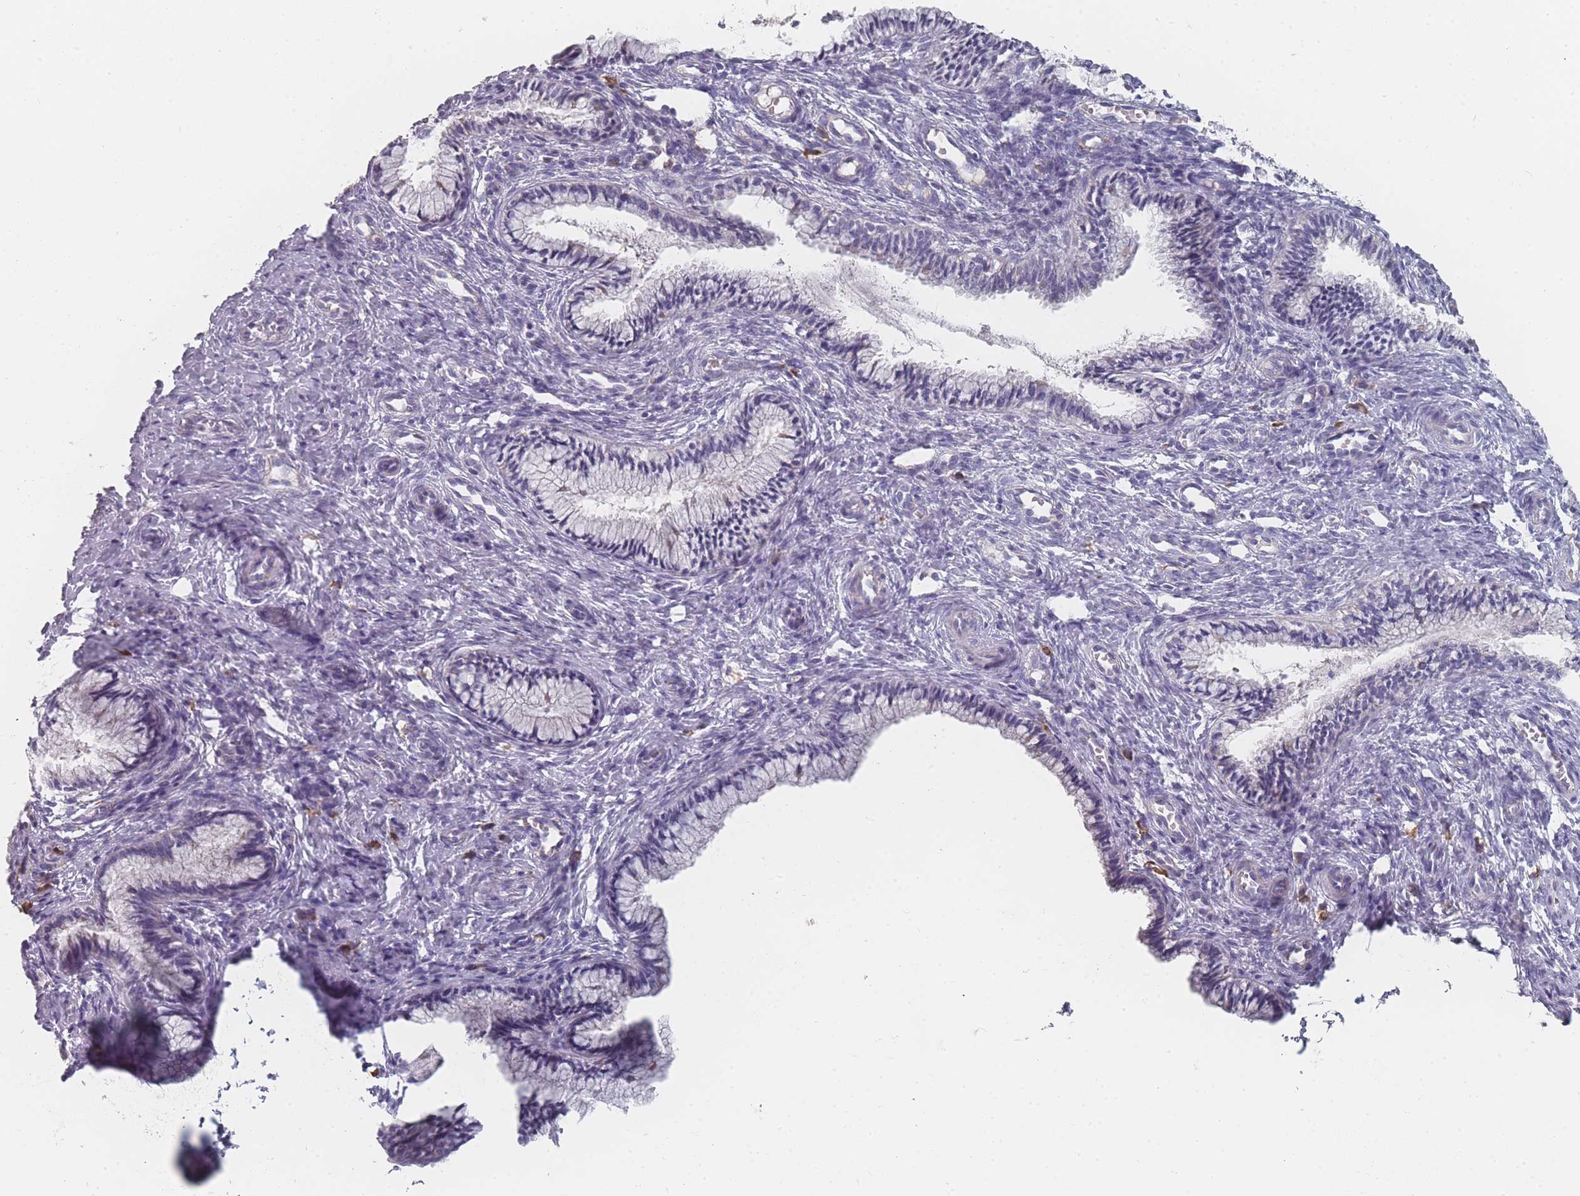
{"staining": {"intensity": "negative", "quantity": "none", "location": "none"}, "tissue": "cervix", "cell_type": "Glandular cells", "image_type": "normal", "snomed": [{"axis": "morphology", "description": "Normal tissue, NOS"}, {"axis": "topography", "description": "Cervix"}], "caption": "A histopathology image of cervix stained for a protein displays no brown staining in glandular cells. (DAB (3,3'-diaminobenzidine) IHC, high magnification).", "gene": "SLC35E4", "patient": {"sex": "female", "age": 27}}